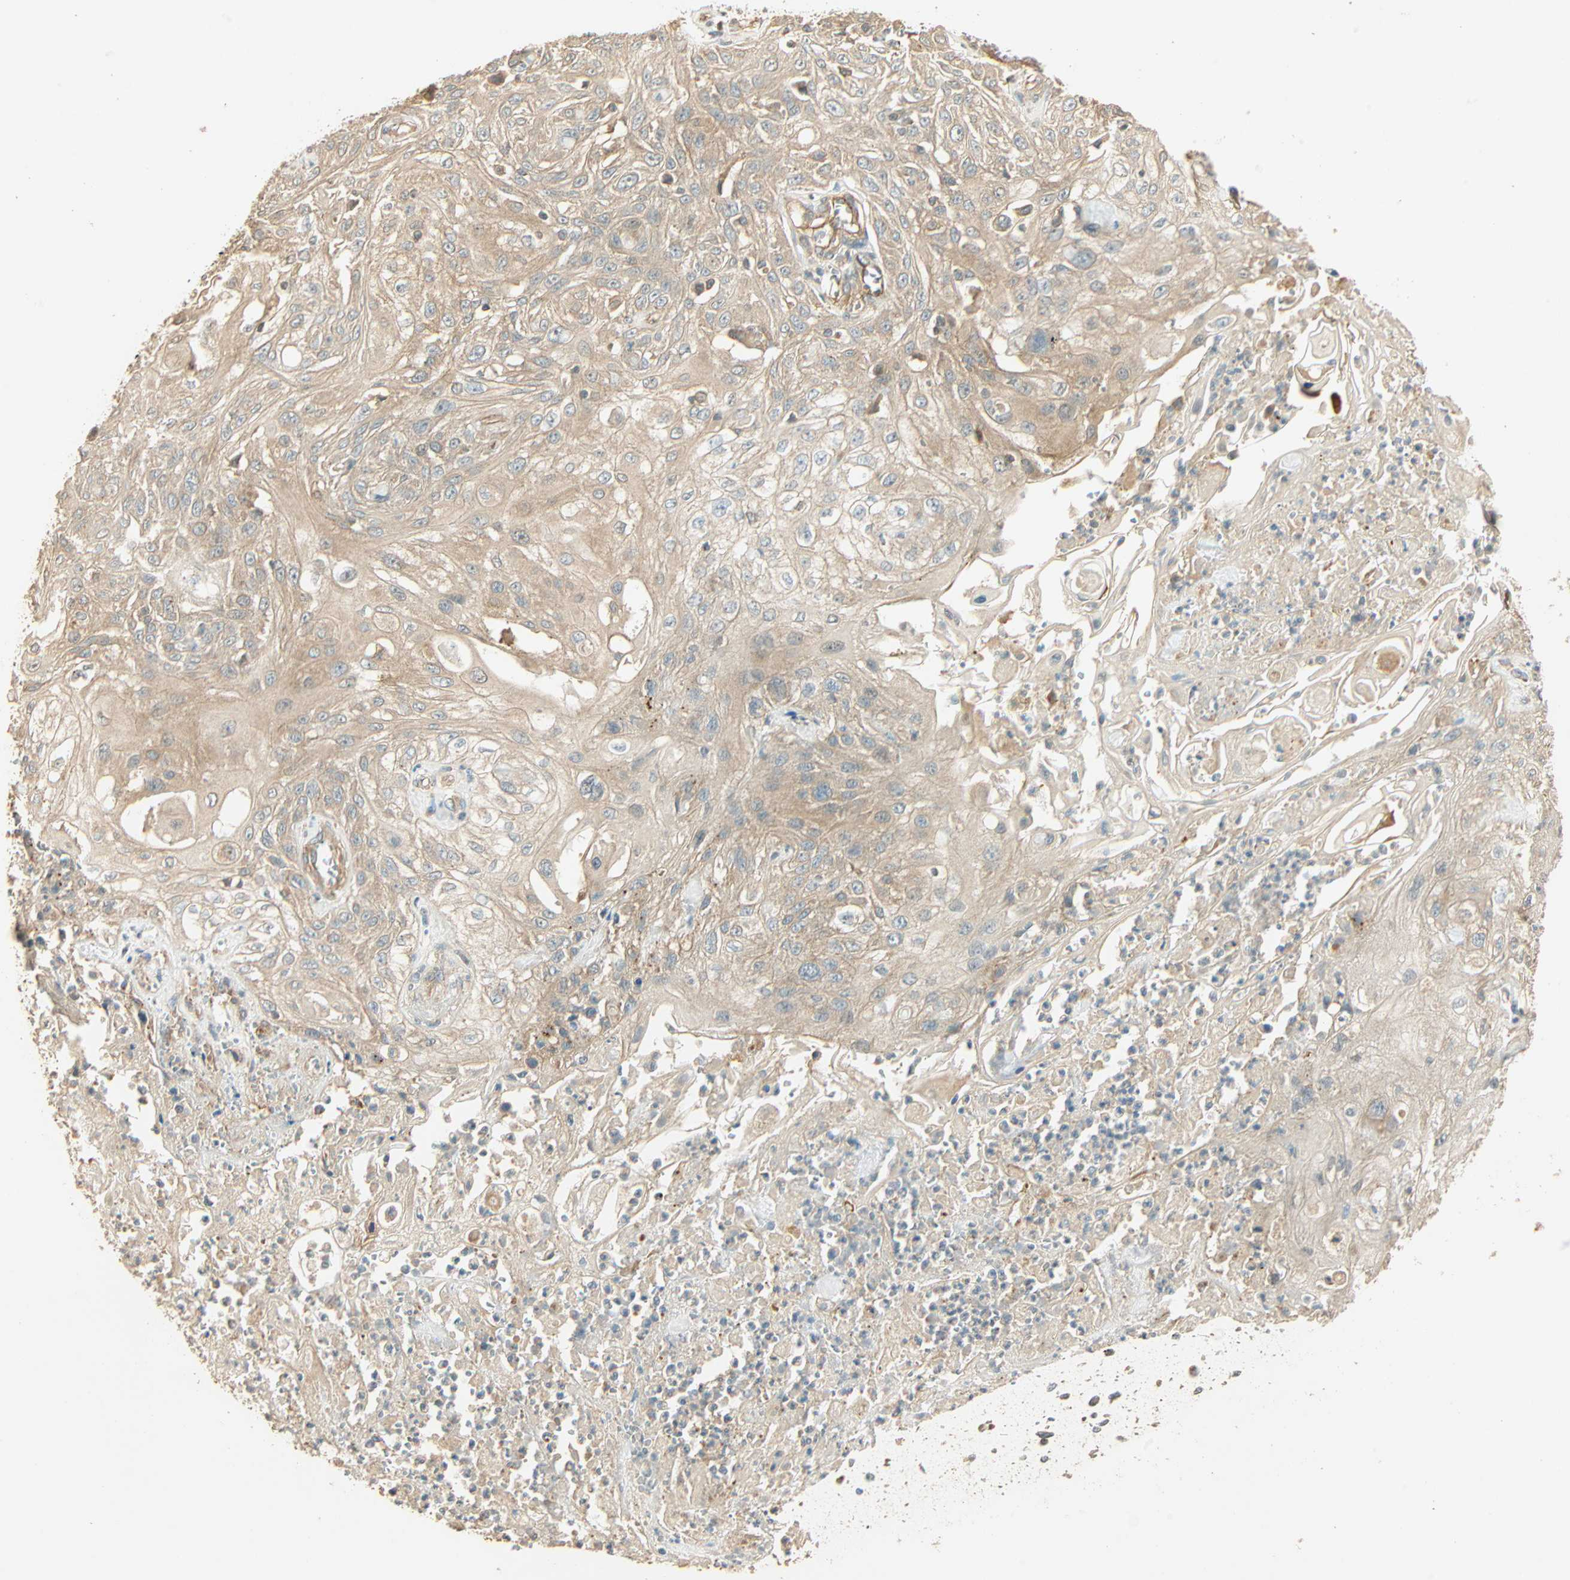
{"staining": {"intensity": "weak", "quantity": ">75%", "location": "cytoplasmic/membranous"}, "tissue": "skin cancer", "cell_type": "Tumor cells", "image_type": "cancer", "snomed": [{"axis": "morphology", "description": "Squamous cell carcinoma, NOS"}, {"axis": "morphology", "description": "Squamous cell carcinoma, metastatic, NOS"}, {"axis": "topography", "description": "Skin"}, {"axis": "topography", "description": "Lymph node"}], "caption": "DAB immunohistochemical staining of skin cancer displays weak cytoplasmic/membranous protein positivity in approximately >75% of tumor cells.", "gene": "GALK1", "patient": {"sex": "male", "age": 75}}